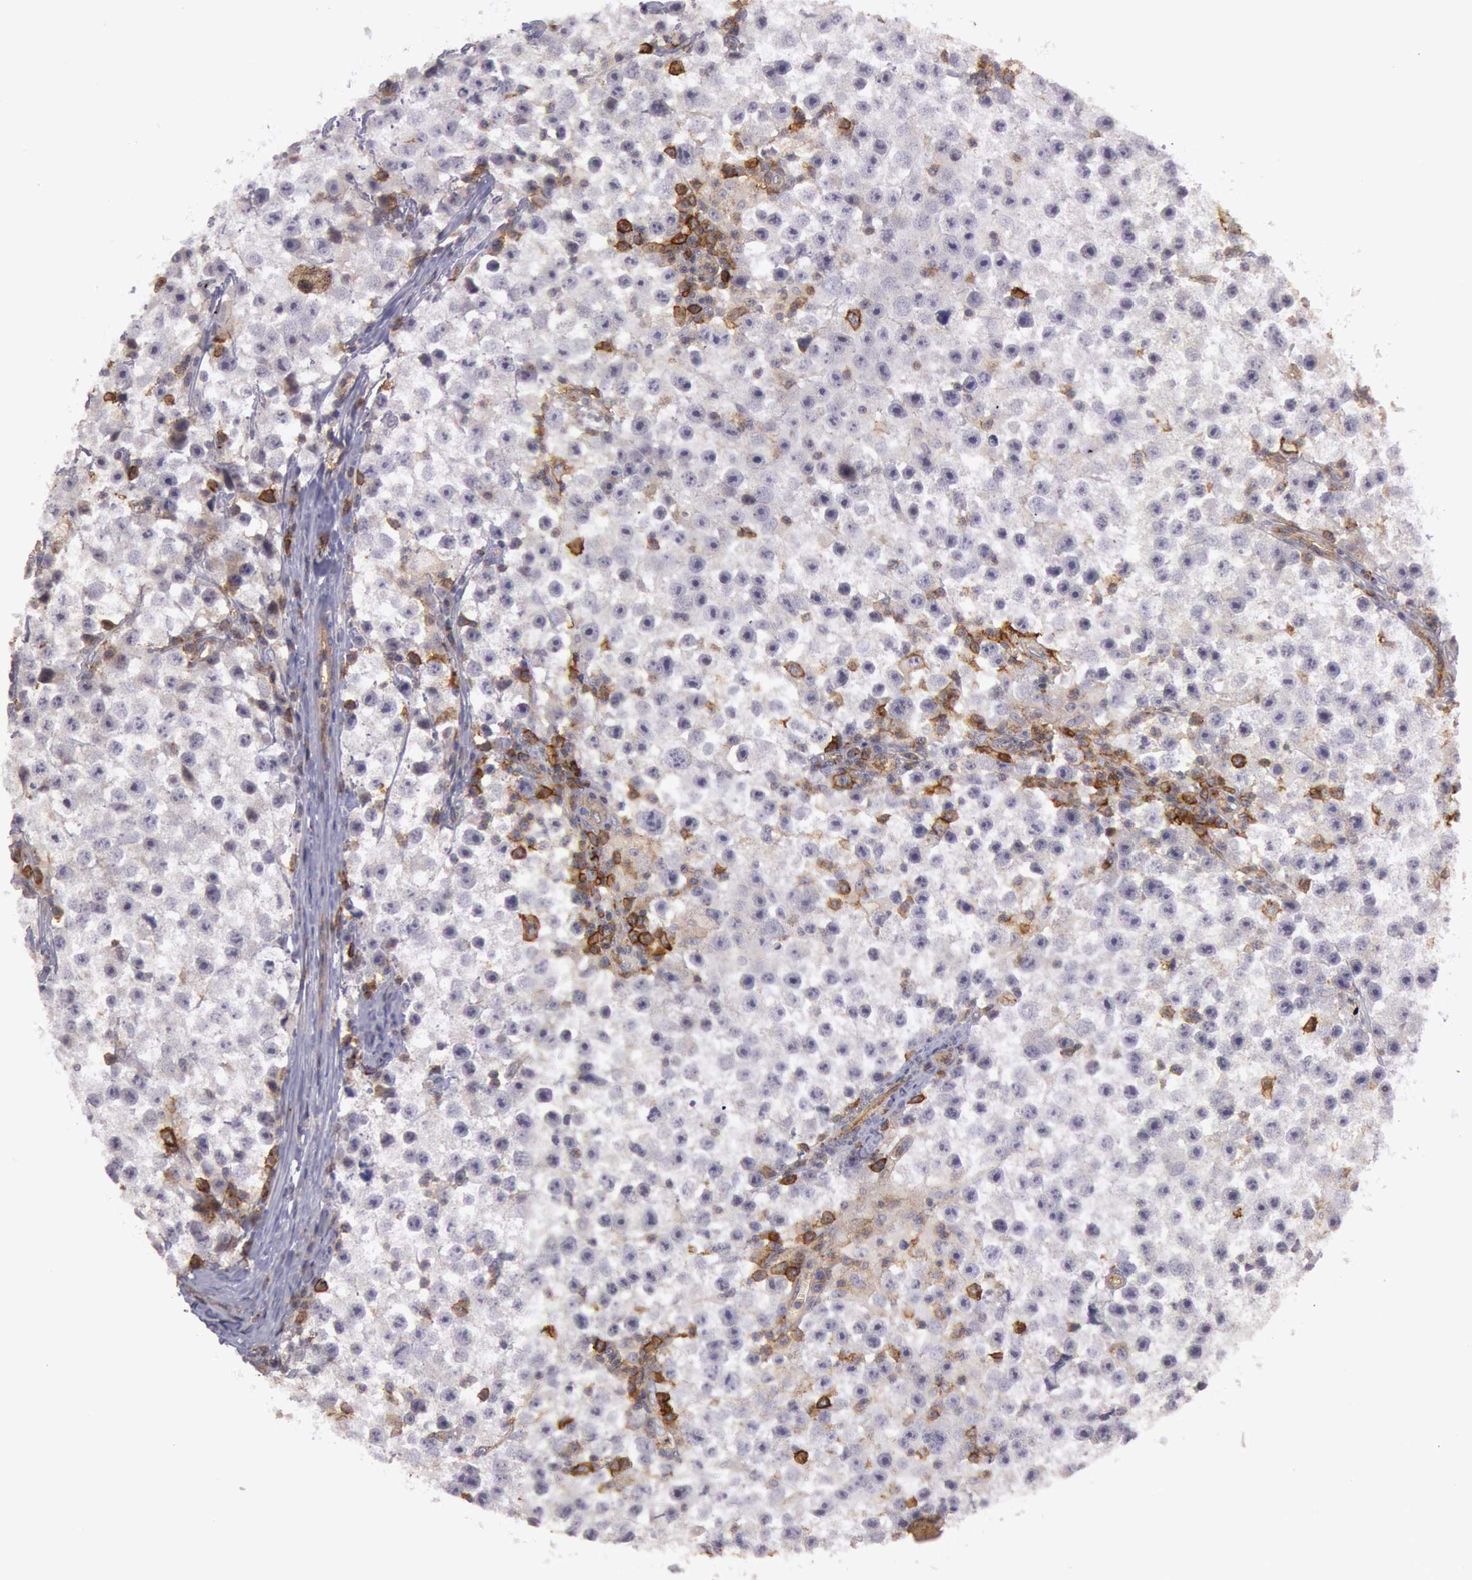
{"staining": {"intensity": "moderate", "quantity": "25%-75%", "location": "cytoplasmic/membranous"}, "tissue": "testis cancer", "cell_type": "Tumor cells", "image_type": "cancer", "snomed": [{"axis": "morphology", "description": "Seminoma, NOS"}, {"axis": "topography", "description": "Testis"}], "caption": "This histopathology image displays testis seminoma stained with immunohistochemistry to label a protein in brown. The cytoplasmic/membranous of tumor cells show moderate positivity for the protein. Nuclei are counter-stained blue.", "gene": "TRIB2", "patient": {"sex": "male", "age": 35}}